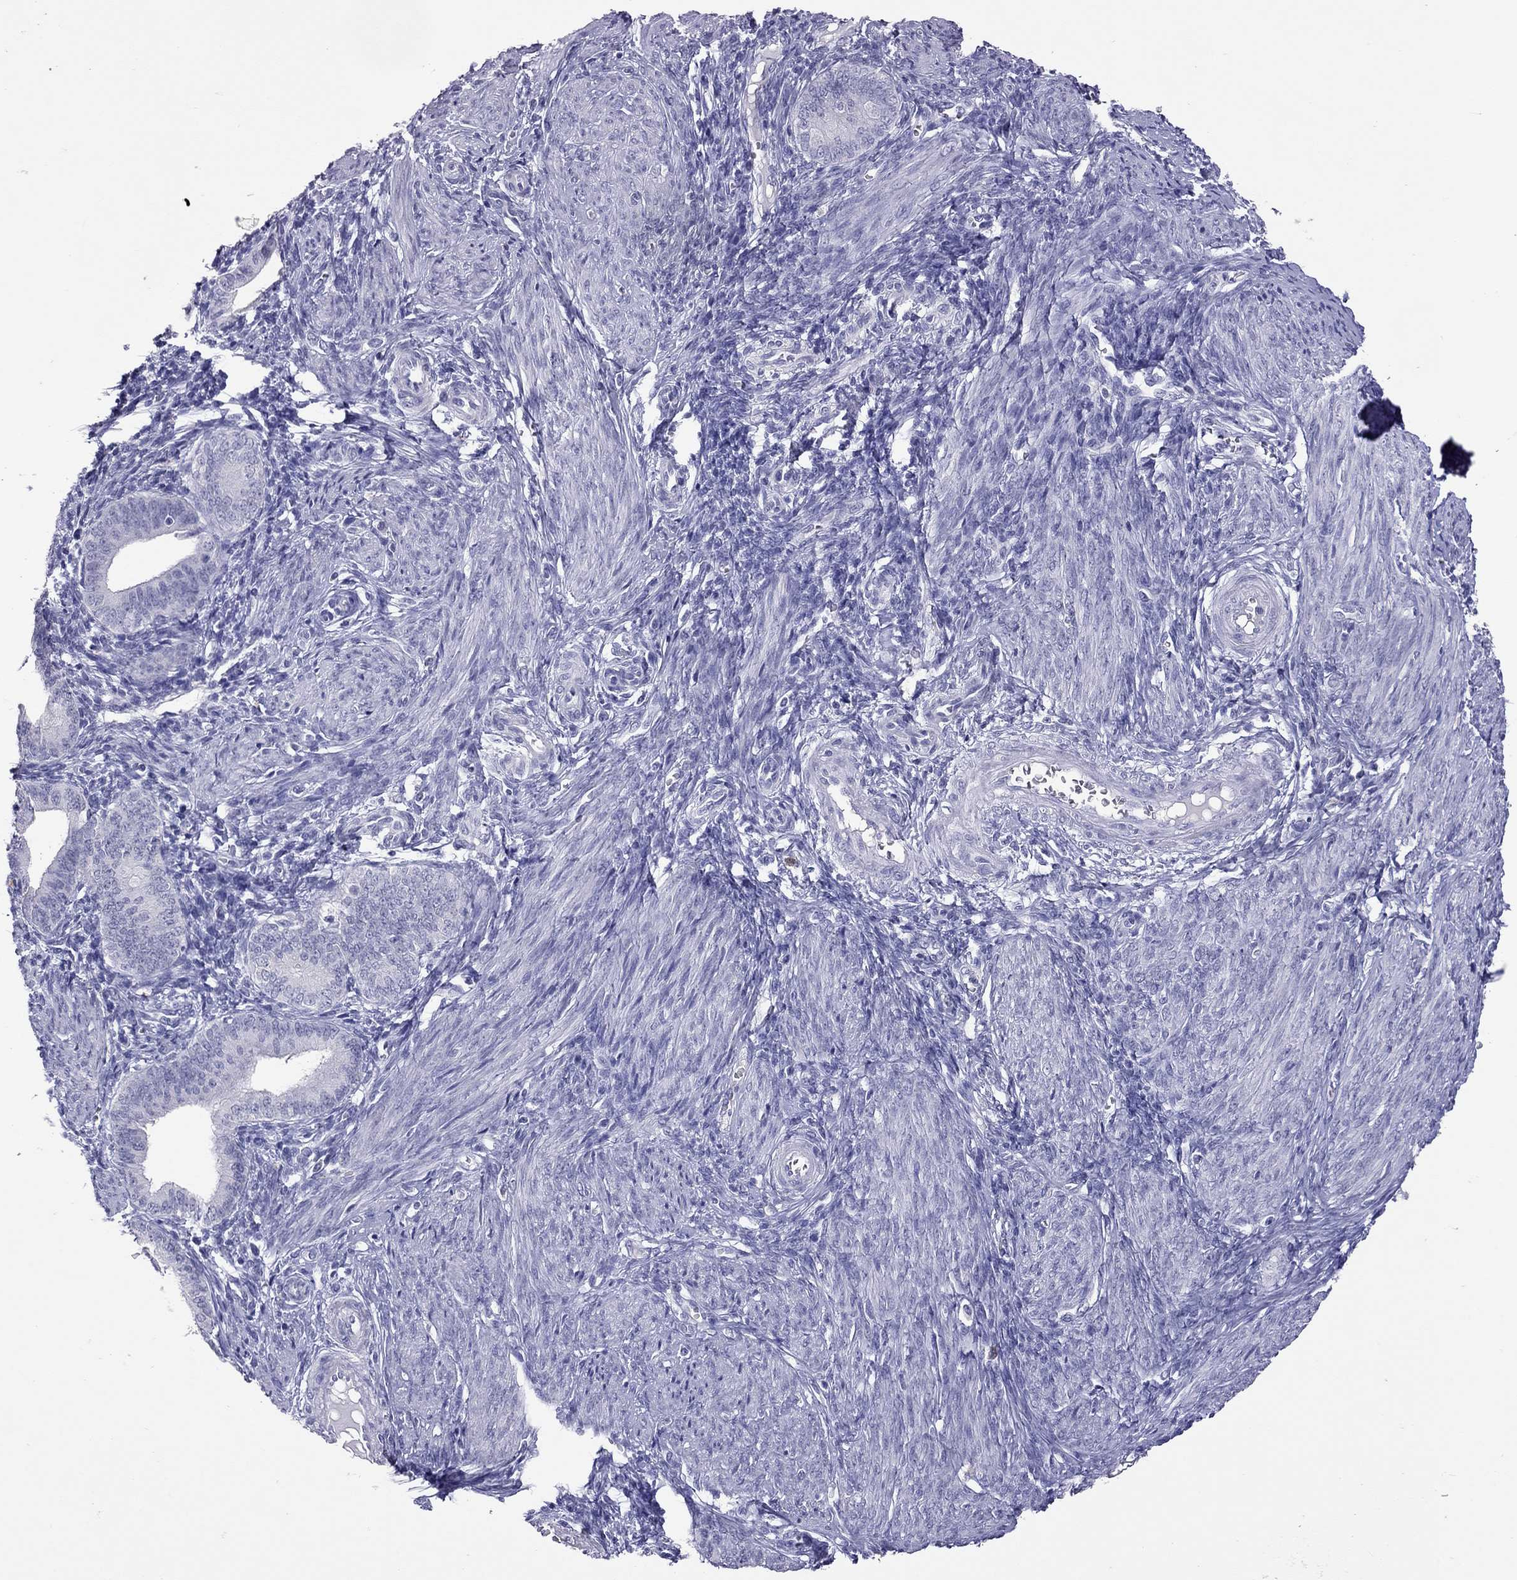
{"staining": {"intensity": "negative", "quantity": "none", "location": "none"}, "tissue": "endometrium", "cell_type": "Cells in endometrial stroma", "image_type": "normal", "snomed": [{"axis": "morphology", "description": "Normal tissue, NOS"}, {"axis": "topography", "description": "Endometrium"}], "caption": "The immunohistochemistry image has no significant staining in cells in endometrial stroma of endometrium. (Brightfield microscopy of DAB IHC at high magnification).", "gene": "SLAMF1", "patient": {"sex": "female", "age": 42}}